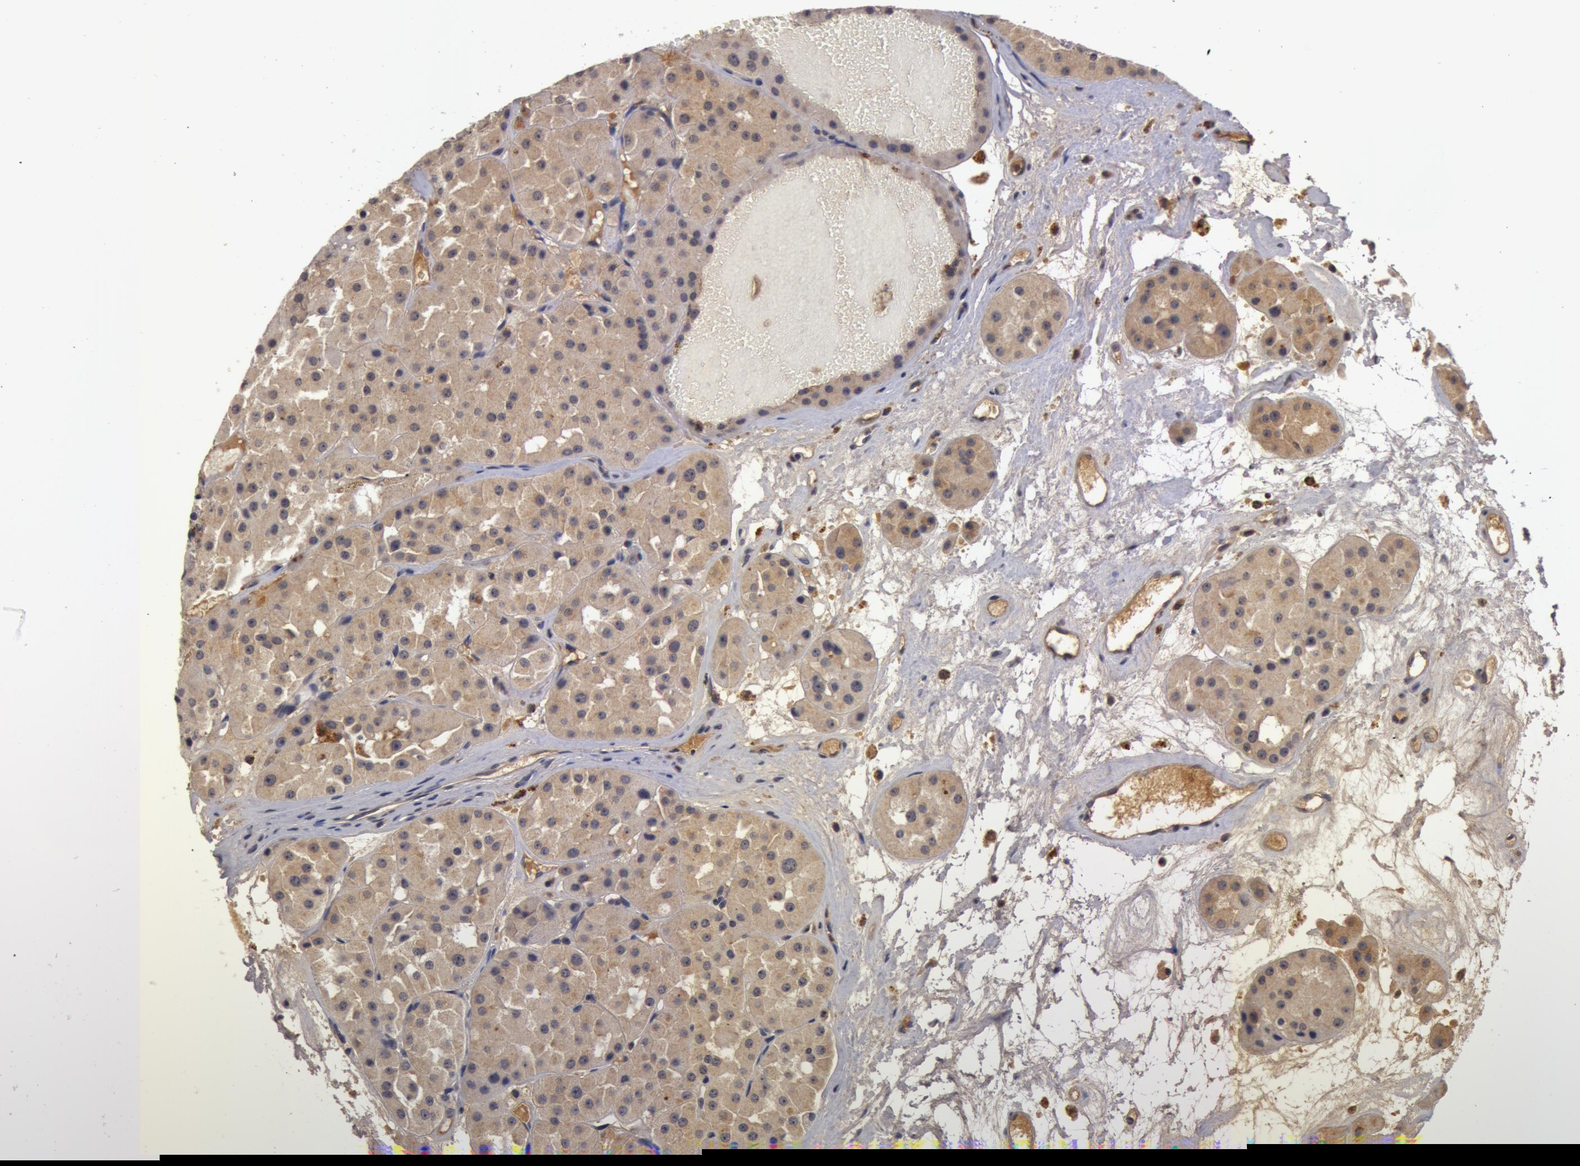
{"staining": {"intensity": "moderate", "quantity": ">75%", "location": "cytoplasmic/membranous"}, "tissue": "renal cancer", "cell_type": "Tumor cells", "image_type": "cancer", "snomed": [{"axis": "morphology", "description": "Adenocarcinoma, uncertain malignant potential"}, {"axis": "topography", "description": "Kidney"}], "caption": "The histopathology image displays immunohistochemical staining of renal adenocarcinoma,  uncertain malignant potential. There is moderate cytoplasmic/membranous expression is appreciated in about >75% of tumor cells.", "gene": "BCHE", "patient": {"sex": "male", "age": 63}}